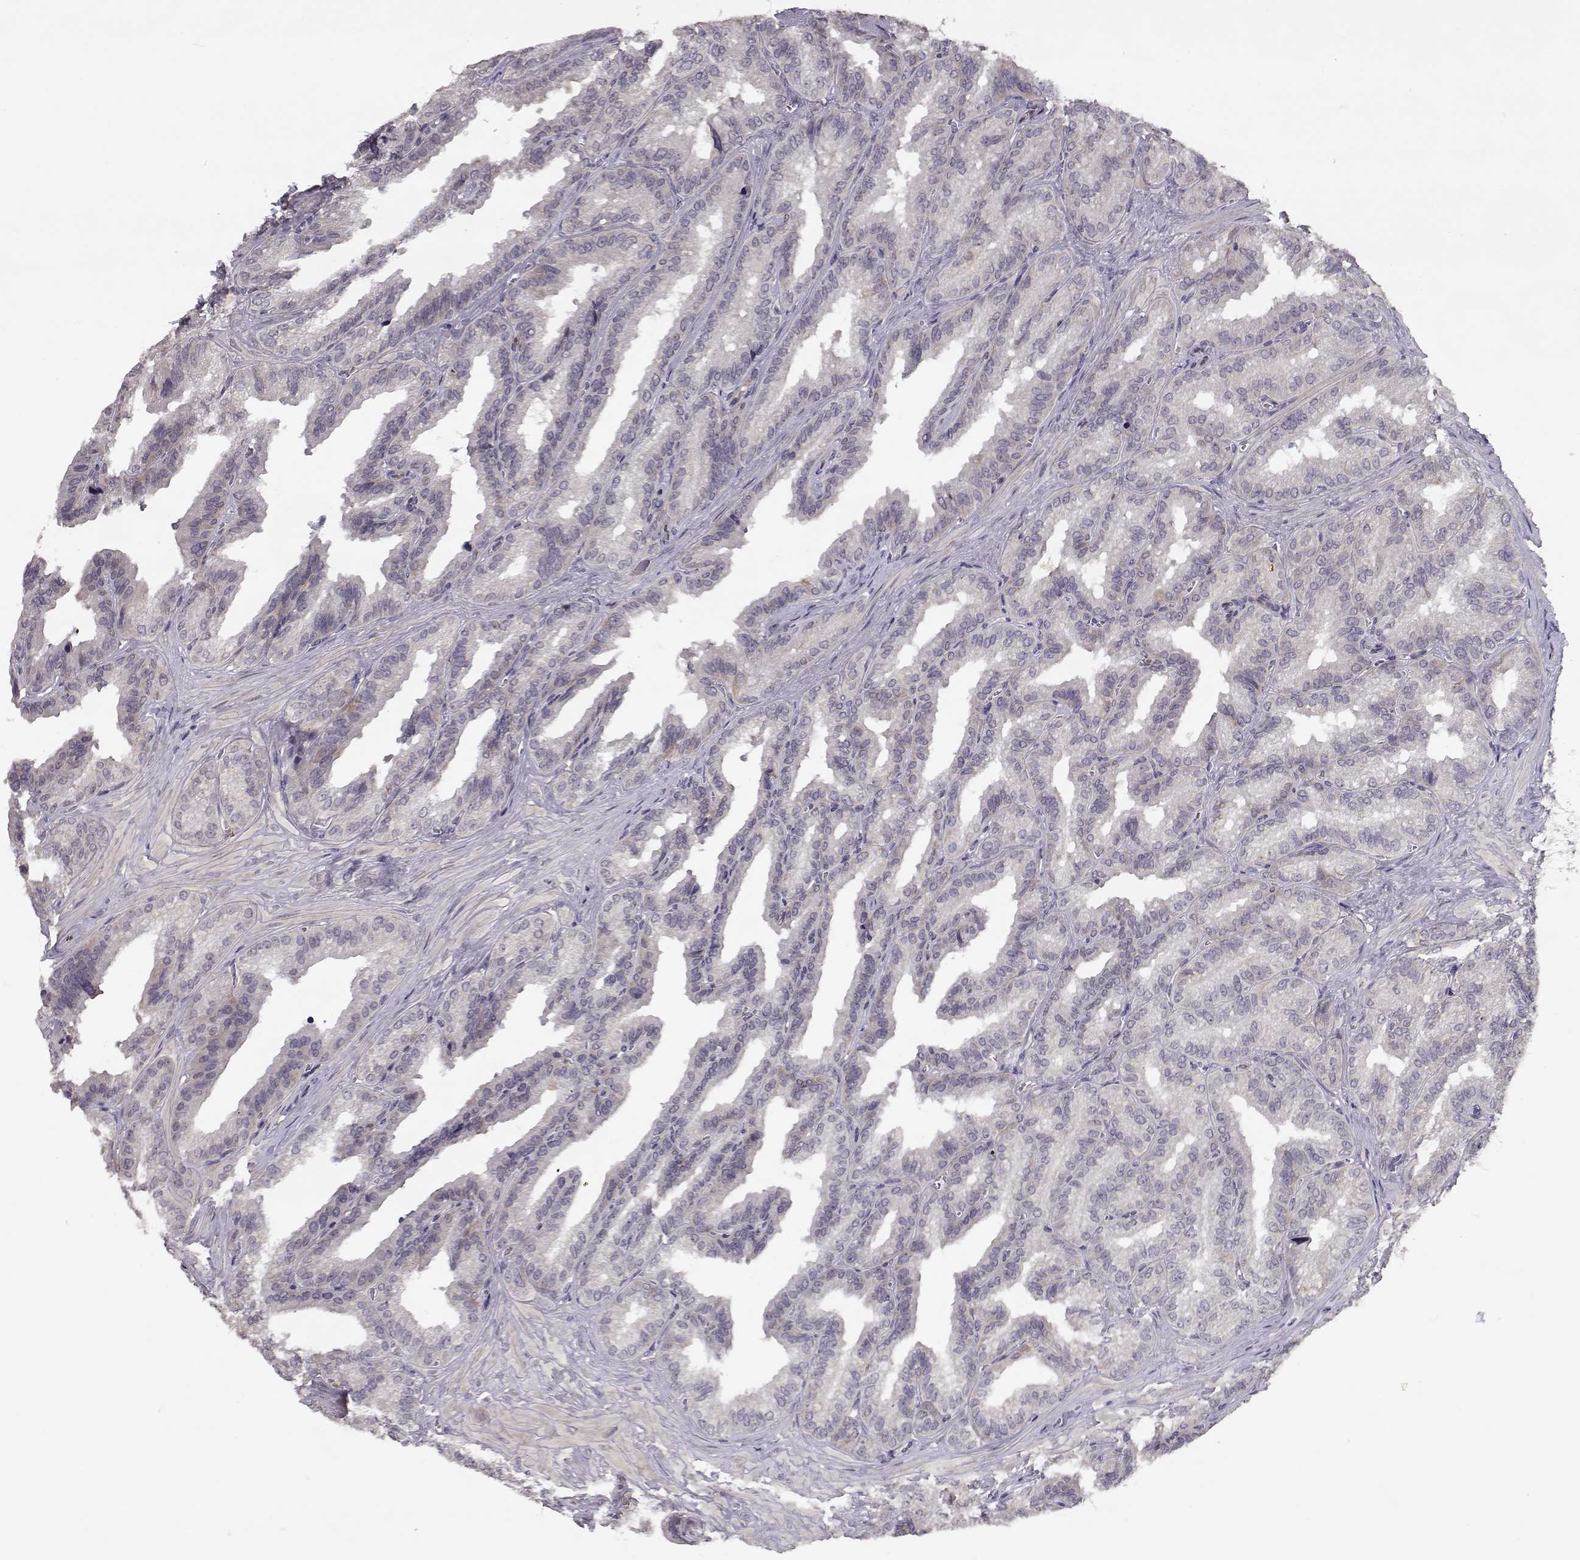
{"staining": {"intensity": "negative", "quantity": "none", "location": "none"}, "tissue": "seminal vesicle", "cell_type": "Glandular cells", "image_type": "normal", "snomed": [{"axis": "morphology", "description": "Normal tissue, NOS"}, {"axis": "topography", "description": "Seminal veicle"}], "caption": "The immunohistochemistry (IHC) micrograph has no significant expression in glandular cells of seminal vesicle.", "gene": "BMX", "patient": {"sex": "male", "age": 37}}